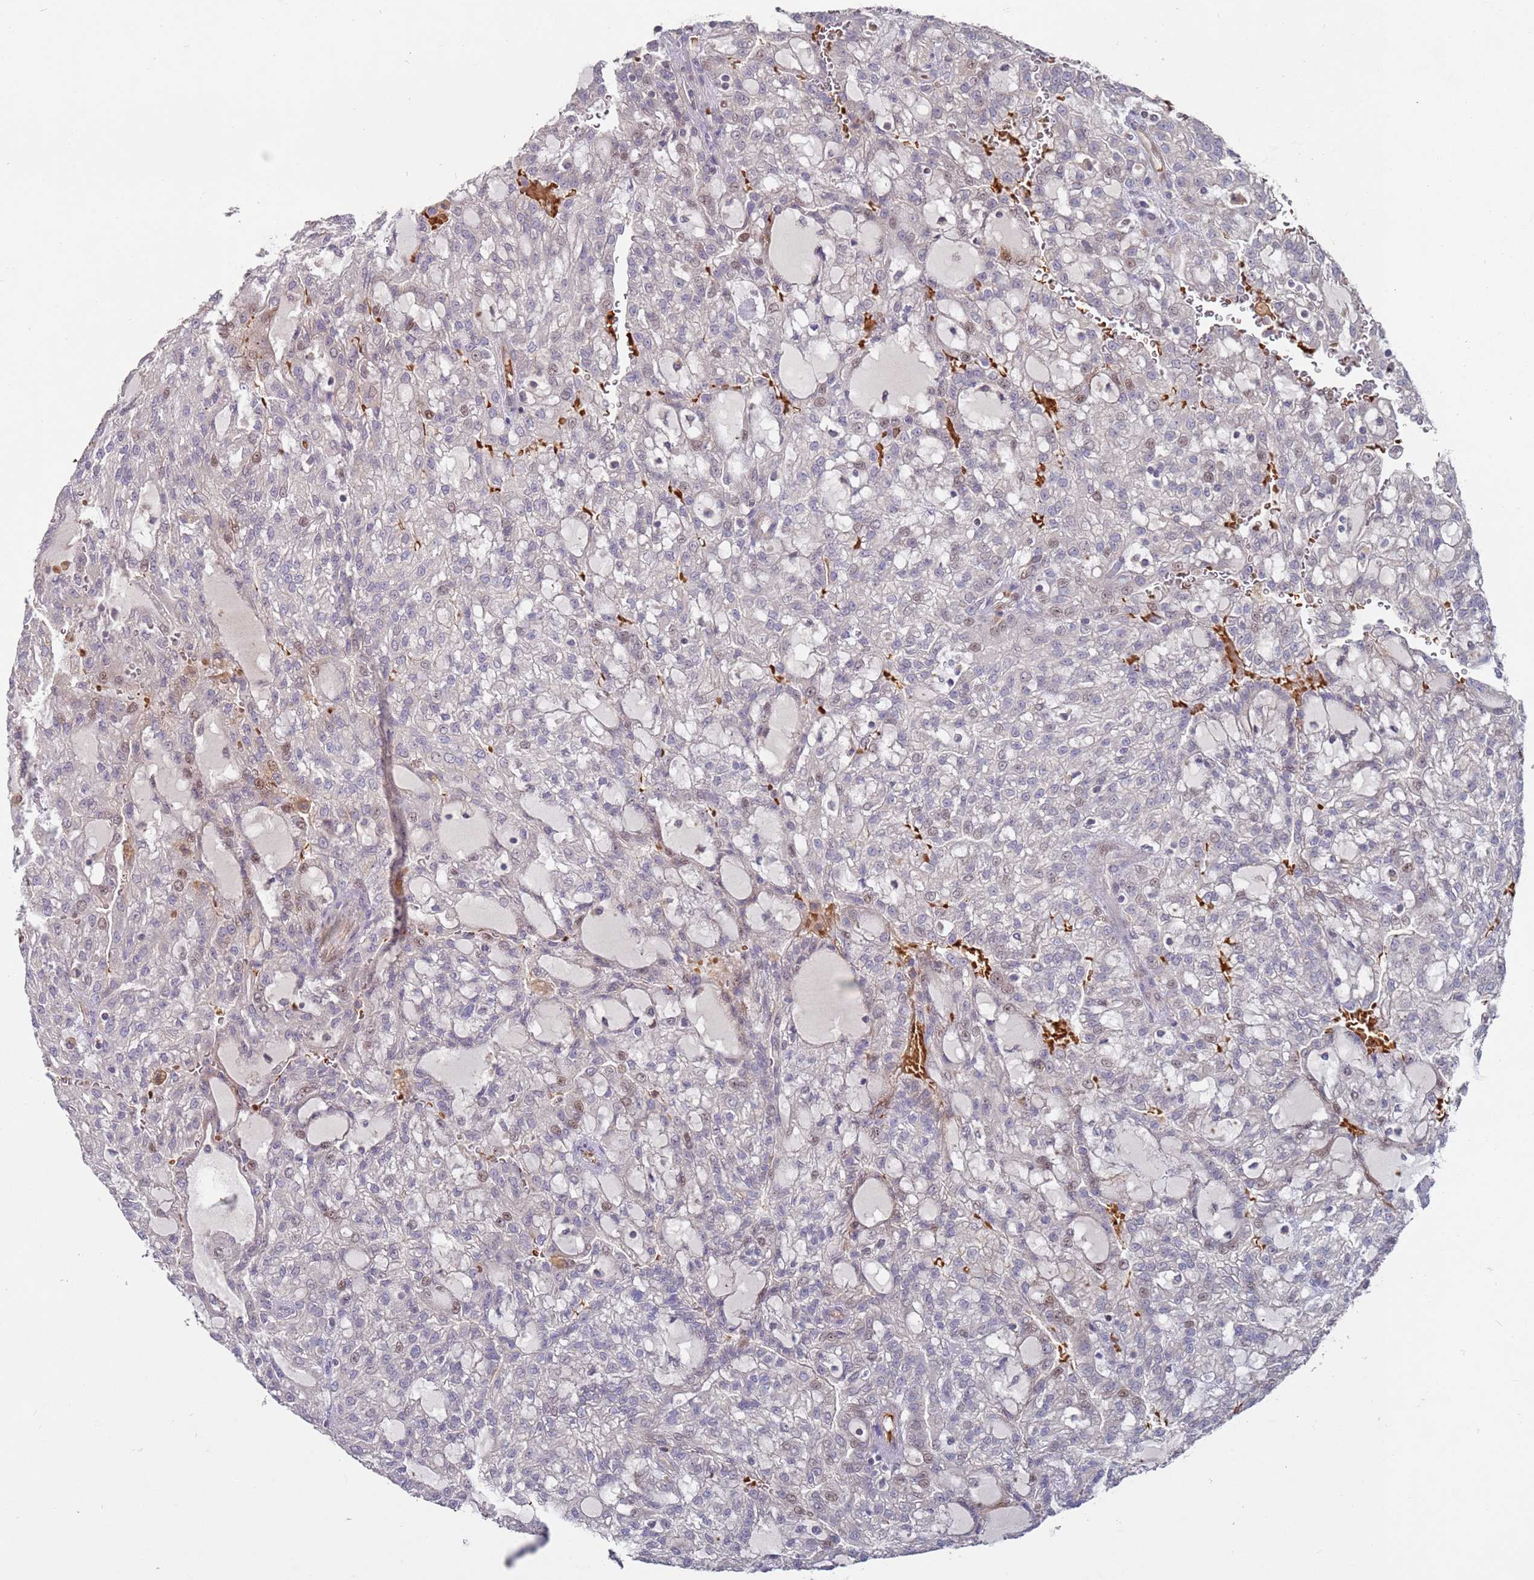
{"staining": {"intensity": "negative", "quantity": "none", "location": "none"}, "tissue": "renal cancer", "cell_type": "Tumor cells", "image_type": "cancer", "snomed": [{"axis": "morphology", "description": "Adenocarcinoma, NOS"}, {"axis": "topography", "description": "Kidney"}], "caption": "This is a image of immunohistochemistry (IHC) staining of adenocarcinoma (renal), which shows no positivity in tumor cells.", "gene": "LACC1", "patient": {"sex": "male", "age": 63}}